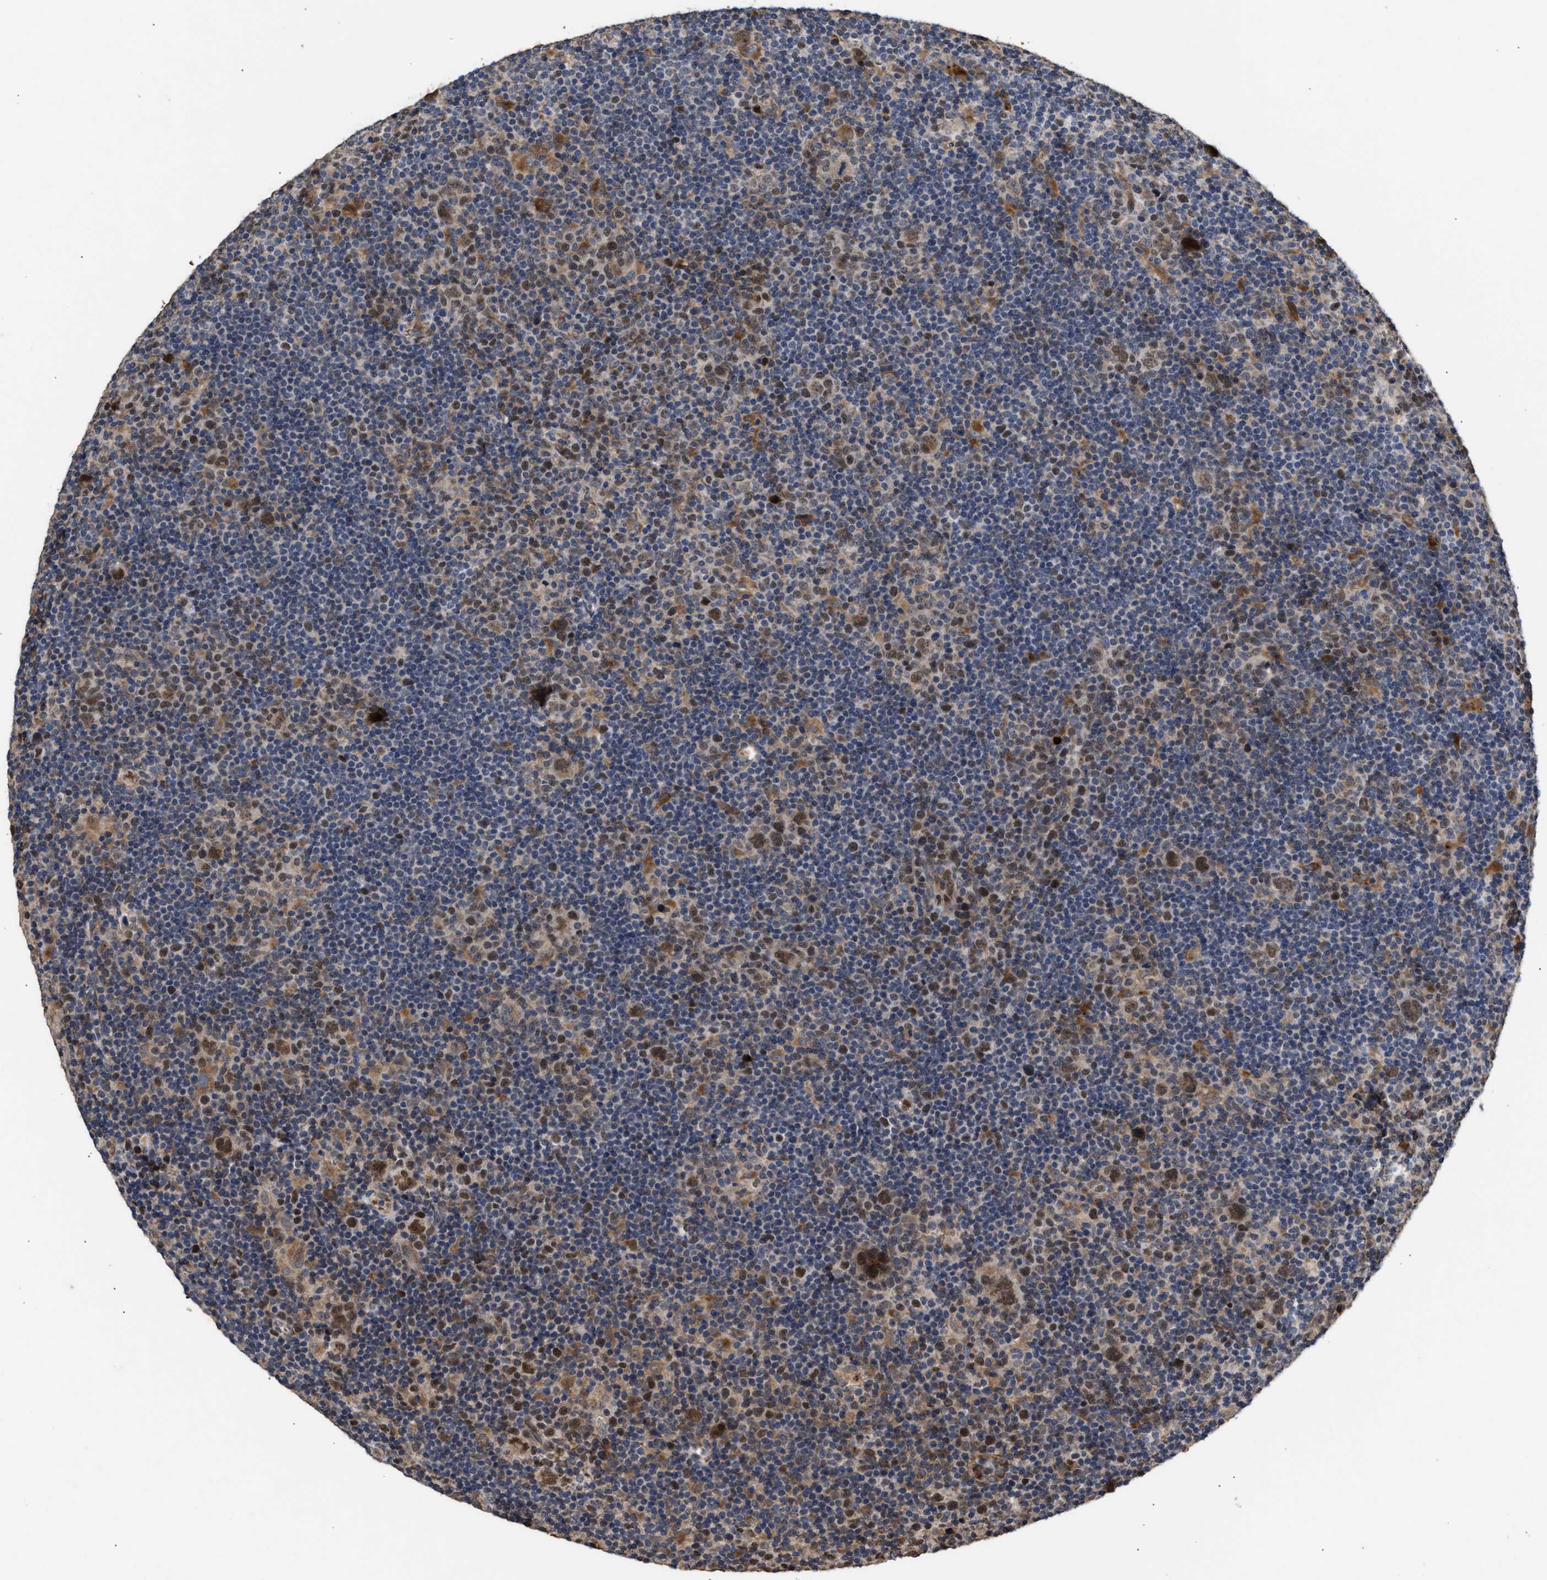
{"staining": {"intensity": "moderate", "quantity": ">75%", "location": "cytoplasmic/membranous,nuclear"}, "tissue": "lymphoma", "cell_type": "Tumor cells", "image_type": "cancer", "snomed": [{"axis": "morphology", "description": "Hodgkin's disease, NOS"}, {"axis": "topography", "description": "Lymph node"}], "caption": "IHC histopathology image of neoplastic tissue: Hodgkin's disease stained using immunohistochemistry (IHC) displays medium levels of moderate protein expression localized specifically in the cytoplasmic/membranous and nuclear of tumor cells, appearing as a cytoplasmic/membranous and nuclear brown color.", "gene": "GOSR1", "patient": {"sex": "female", "age": 57}}